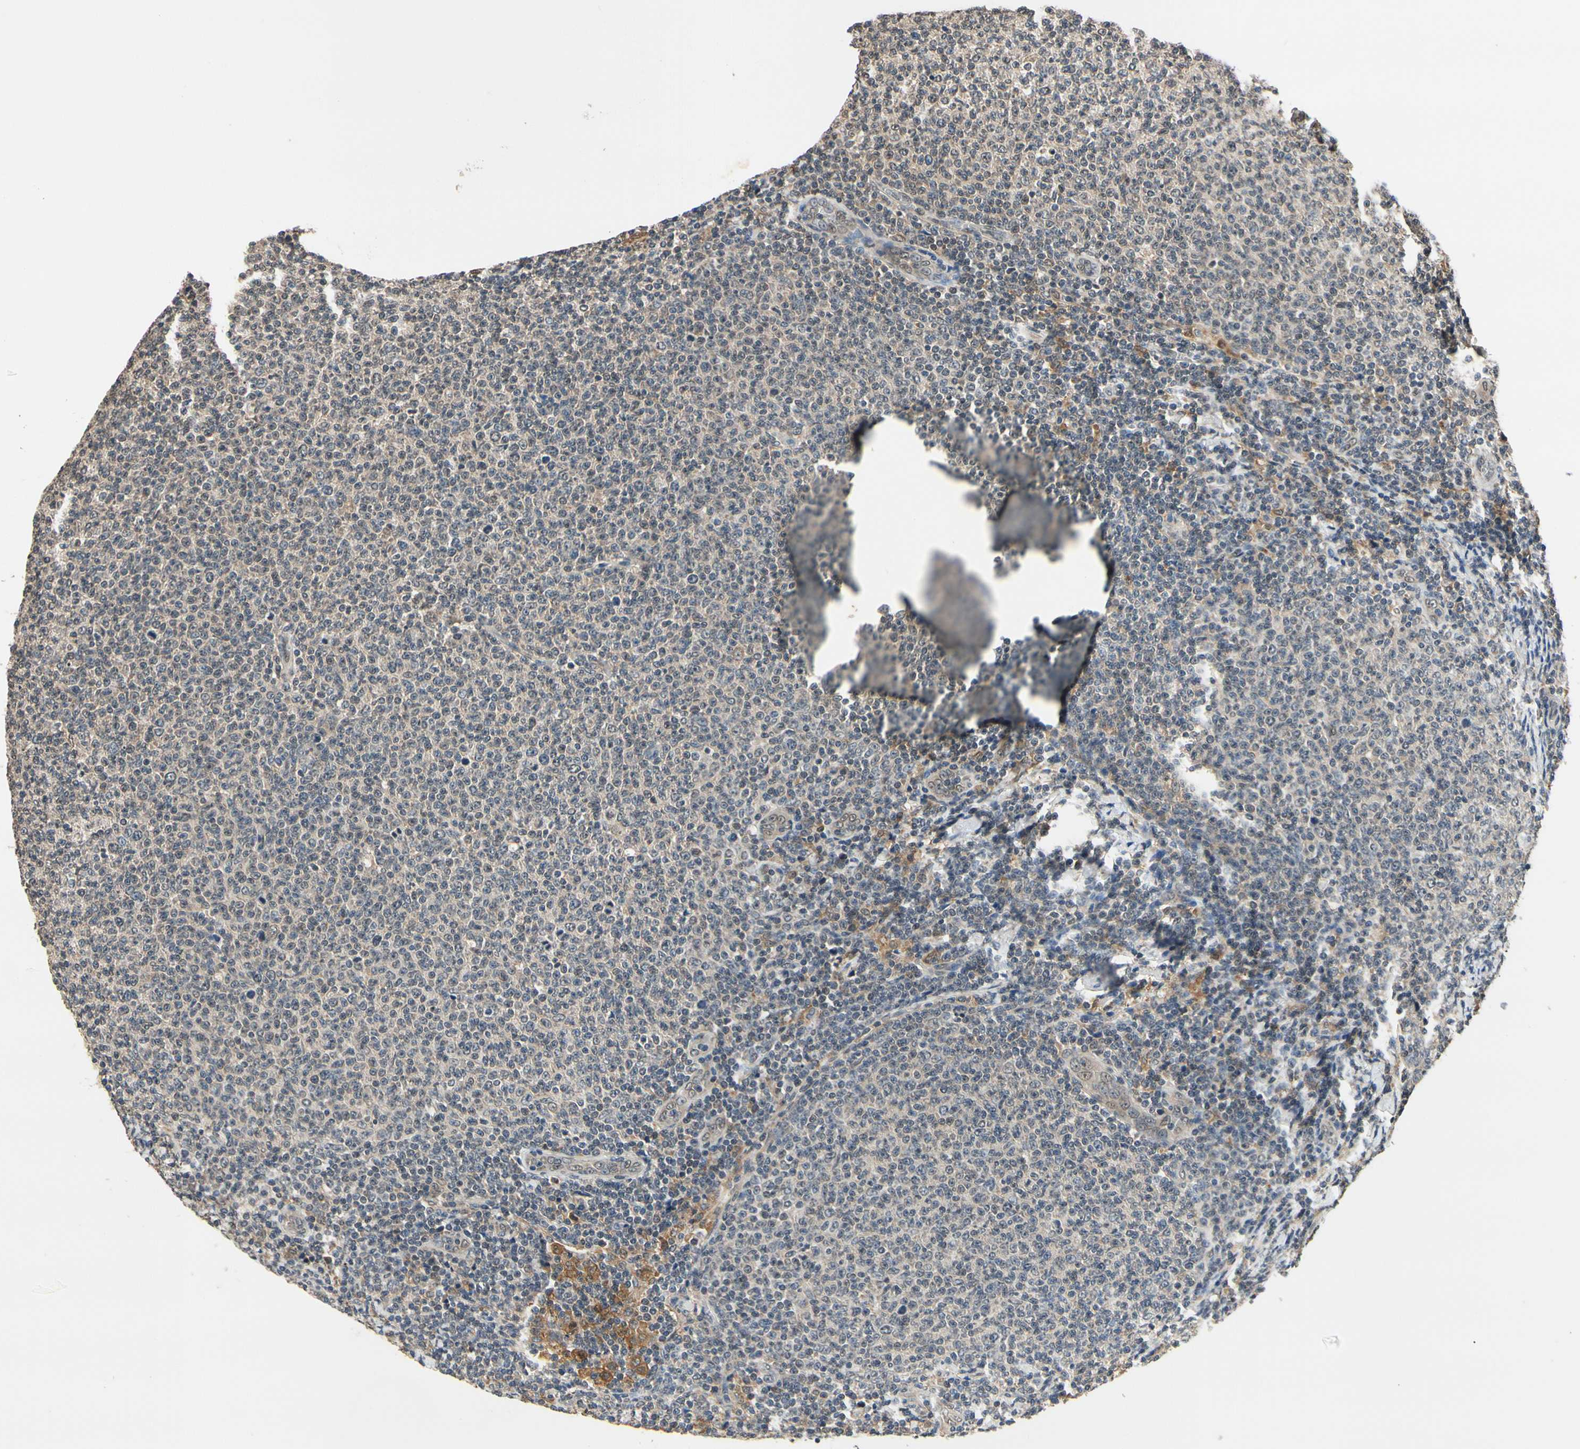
{"staining": {"intensity": "negative", "quantity": "none", "location": "none"}, "tissue": "lymphoma", "cell_type": "Tumor cells", "image_type": "cancer", "snomed": [{"axis": "morphology", "description": "Malignant lymphoma, non-Hodgkin's type, Low grade"}, {"axis": "topography", "description": "Lymph node"}], "caption": "Low-grade malignant lymphoma, non-Hodgkin's type was stained to show a protein in brown. There is no significant expression in tumor cells. (Immunohistochemistry, brightfield microscopy, high magnification).", "gene": "GCLC", "patient": {"sex": "male", "age": 66}}